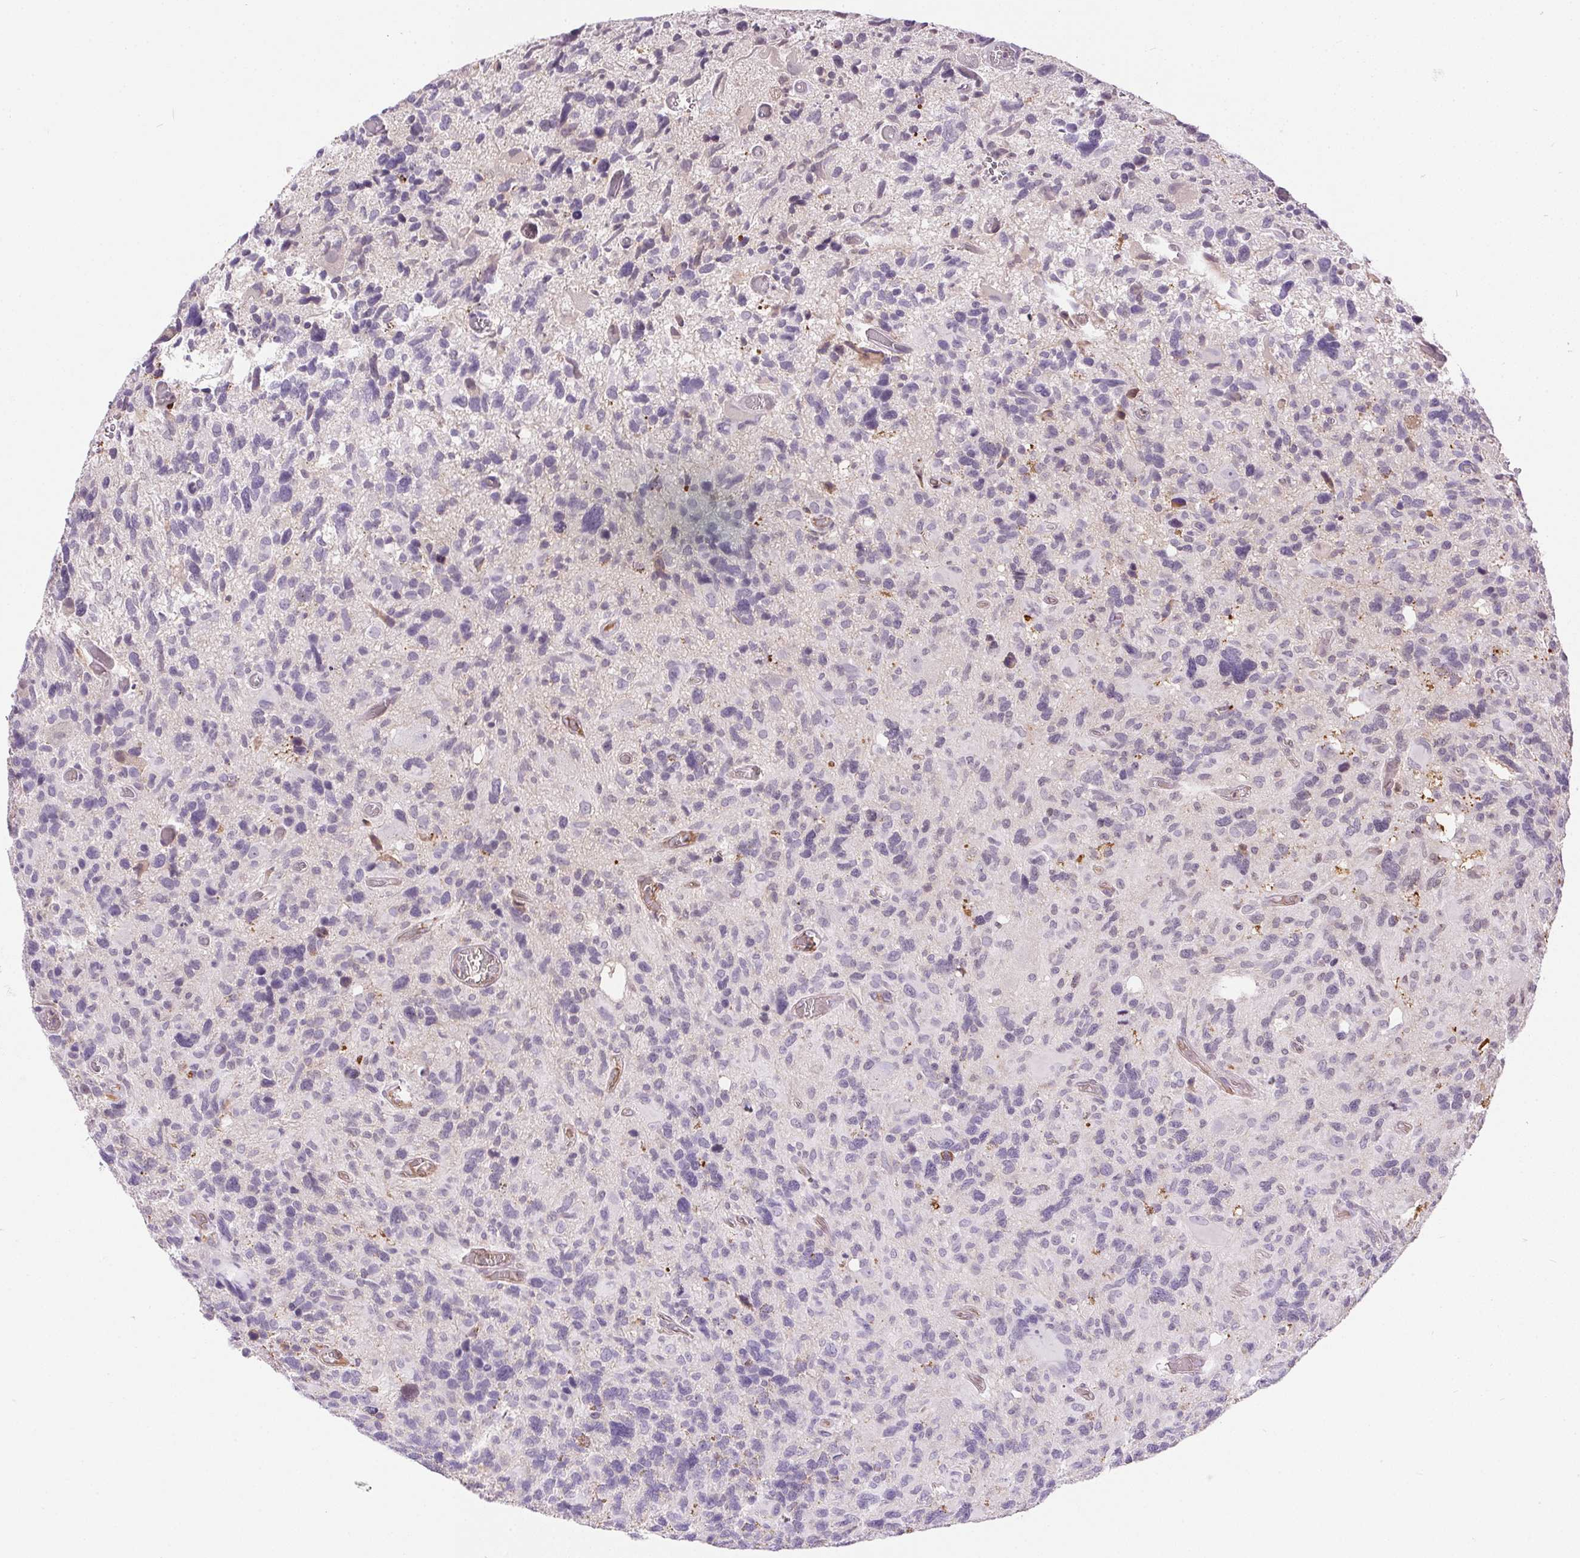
{"staining": {"intensity": "moderate", "quantity": "<25%", "location": "nuclear"}, "tissue": "glioma", "cell_type": "Tumor cells", "image_type": "cancer", "snomed": [{"axis": "morphology", "description": "Glioma, malignant, High grade"}, {"axis": "topography", "description": "Brain"}], "caption": "A micrograph of glioma stained for a protein reveals moderate nuclear brown staining in tumor cells.", "gene": "ORM1", "patient": {"sex": "male", "age": 49}}